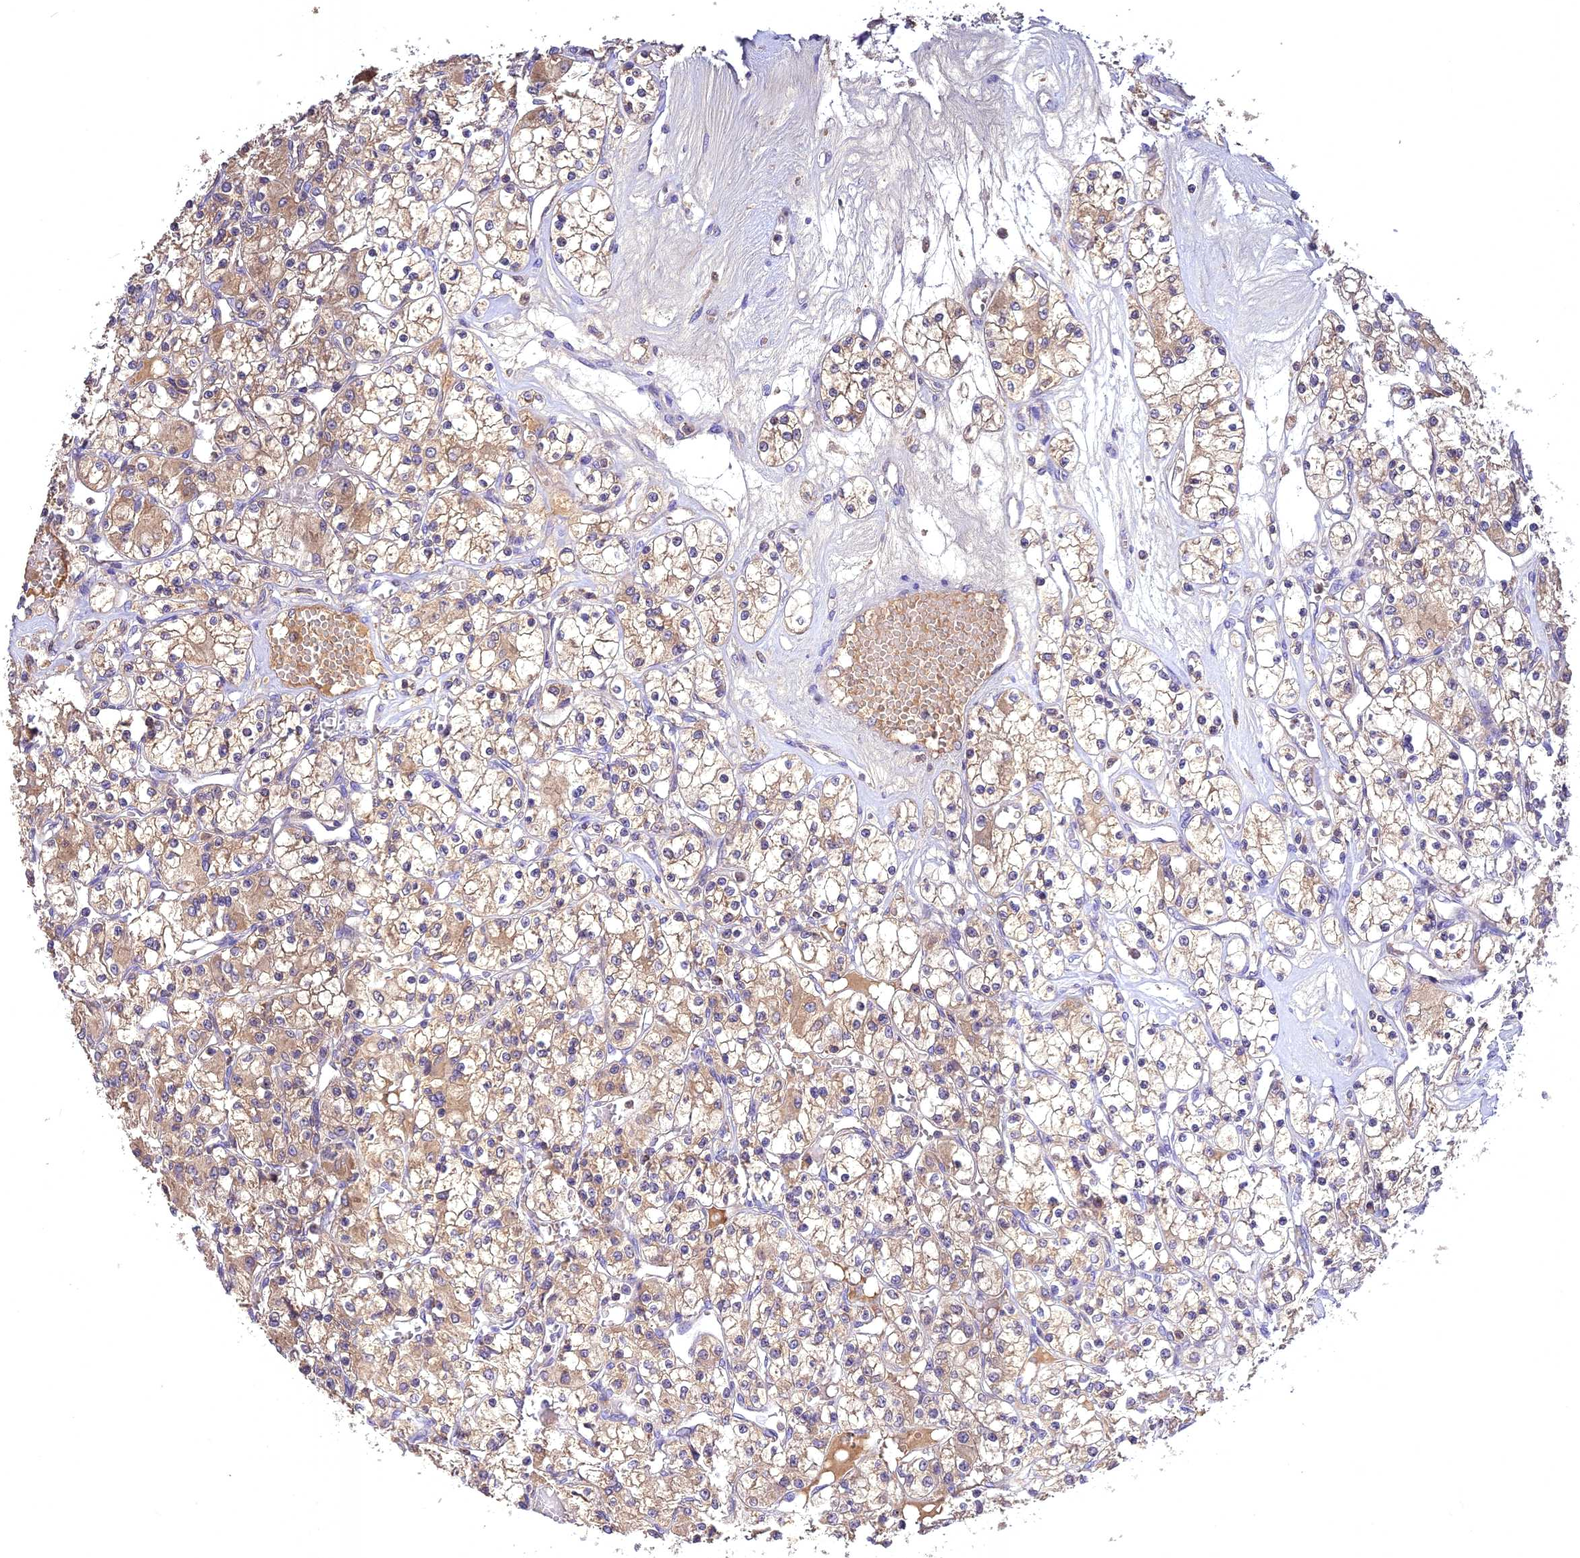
{"staining": {"intensity": "moderate", "quantity": ">75%", "location": "cytoplasmic/membranous"}, "tissue": "renal cancer", "cell_type": "Tumor cells", "image_type": "cancer", "snomed": [{"axis": "morphology", "description": "Adenocarcinoma, NOS"}, {"axis": "topography", "description": "Kidney"}], "caption": "Human renal cancer stained with a brown dye demonstrates moderate cytoplasmic/membranous positive positivity in about >75% of tumor cells.", "gene": "NUDT8", "patient": {"sex": "female", "age": 59}}